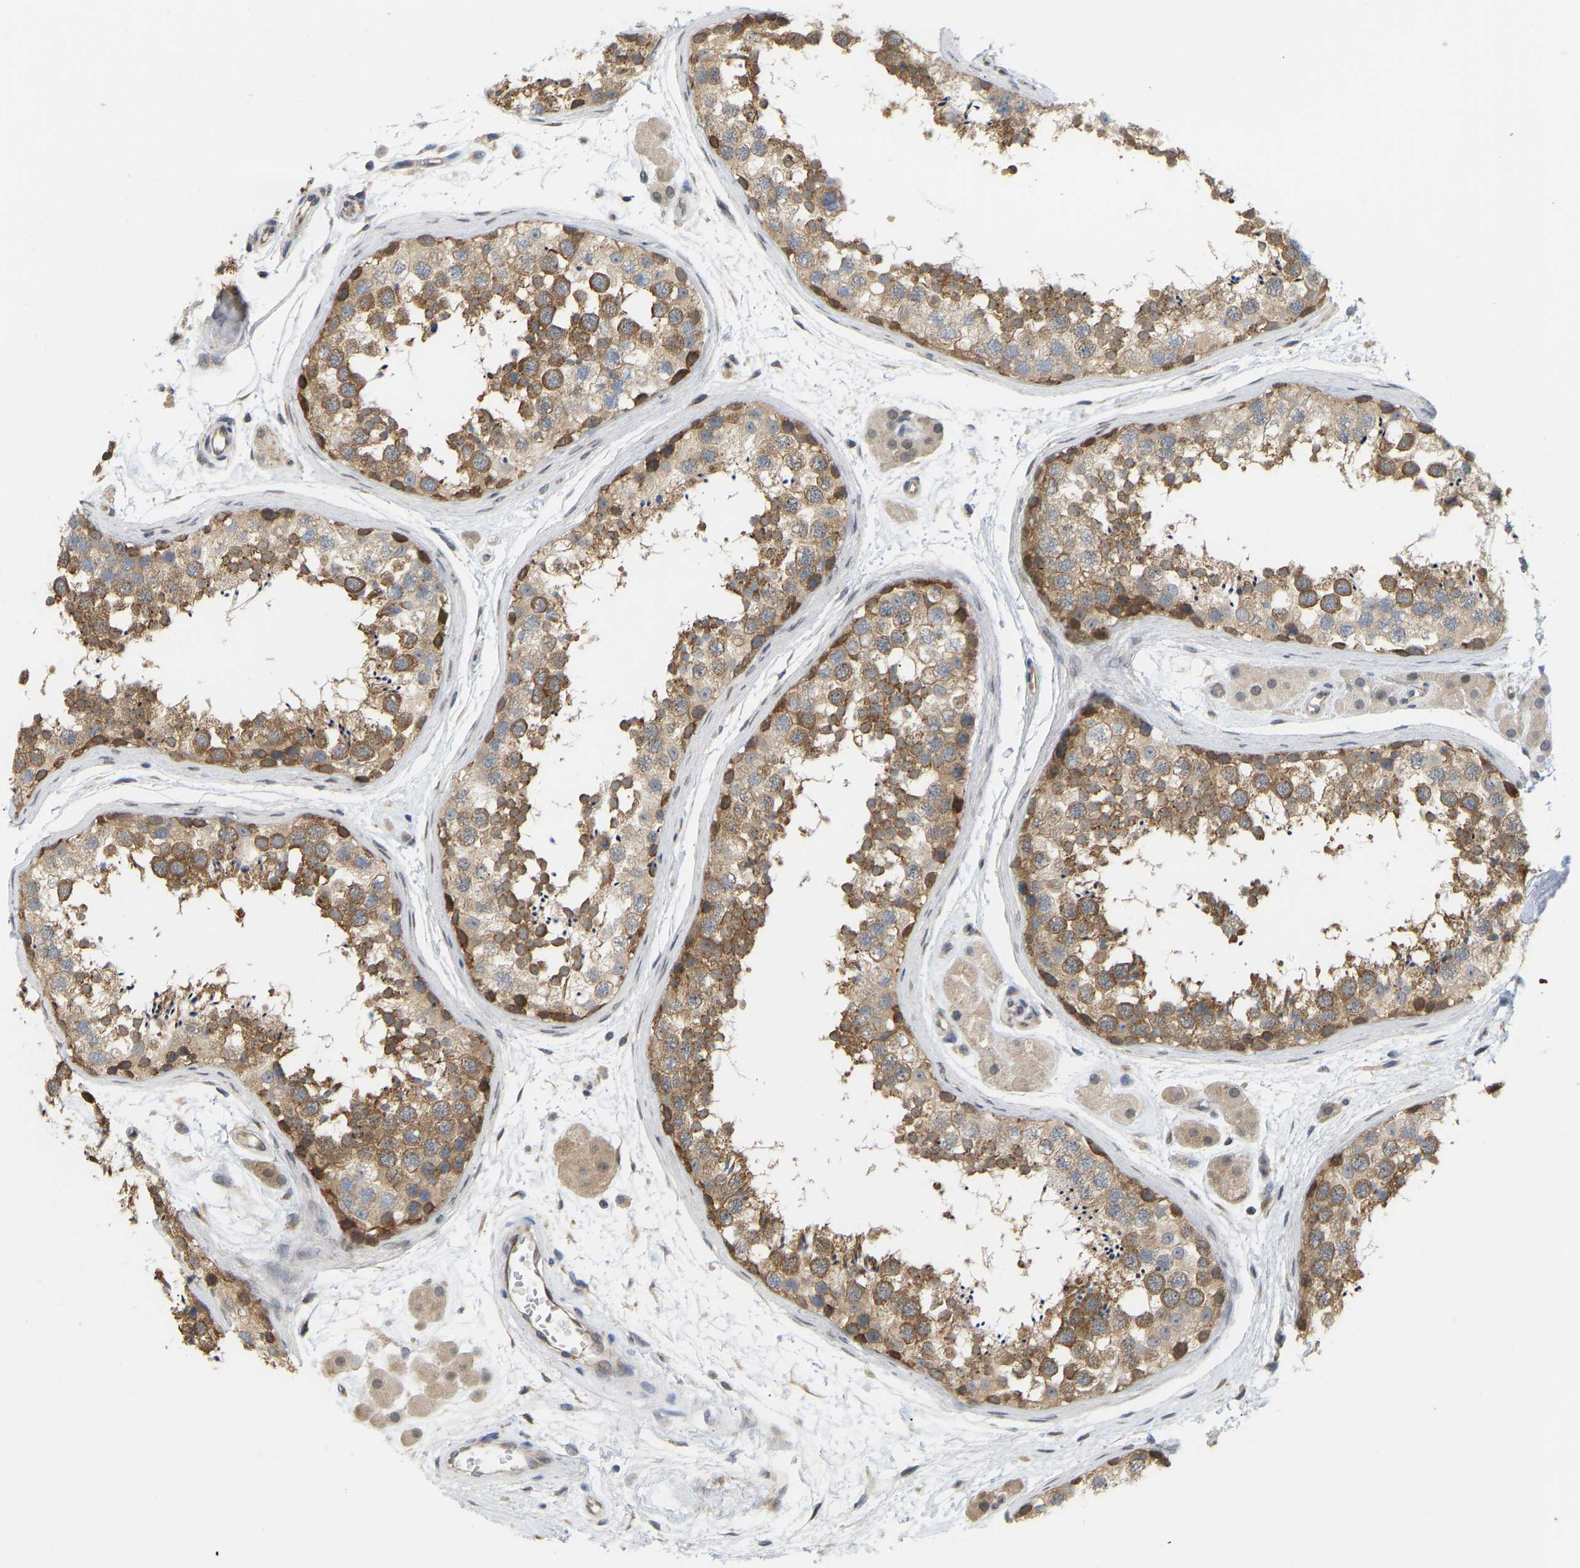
{"staining": {"intensity": "moderate", "quantity": ">75%", "location": "cytoplasmic/membranous"}, "tissue": "testis", "cell_type": "Cells in seminiferous ducts", "image_type": "normal", "snomed": [{"axis": "morphology", "description": "Normal tissue, NOS"}, {"axis": "topography", "description": "Testis"}], "caption": "DAB immunohistochemical staining of normal testis exhibits moderate cytoplasmic/membranous protein positivity in about >75% of cells in seminiferous ducts.", "gene": "BEND3", "patient": {"sex": "male", "age": 56}}